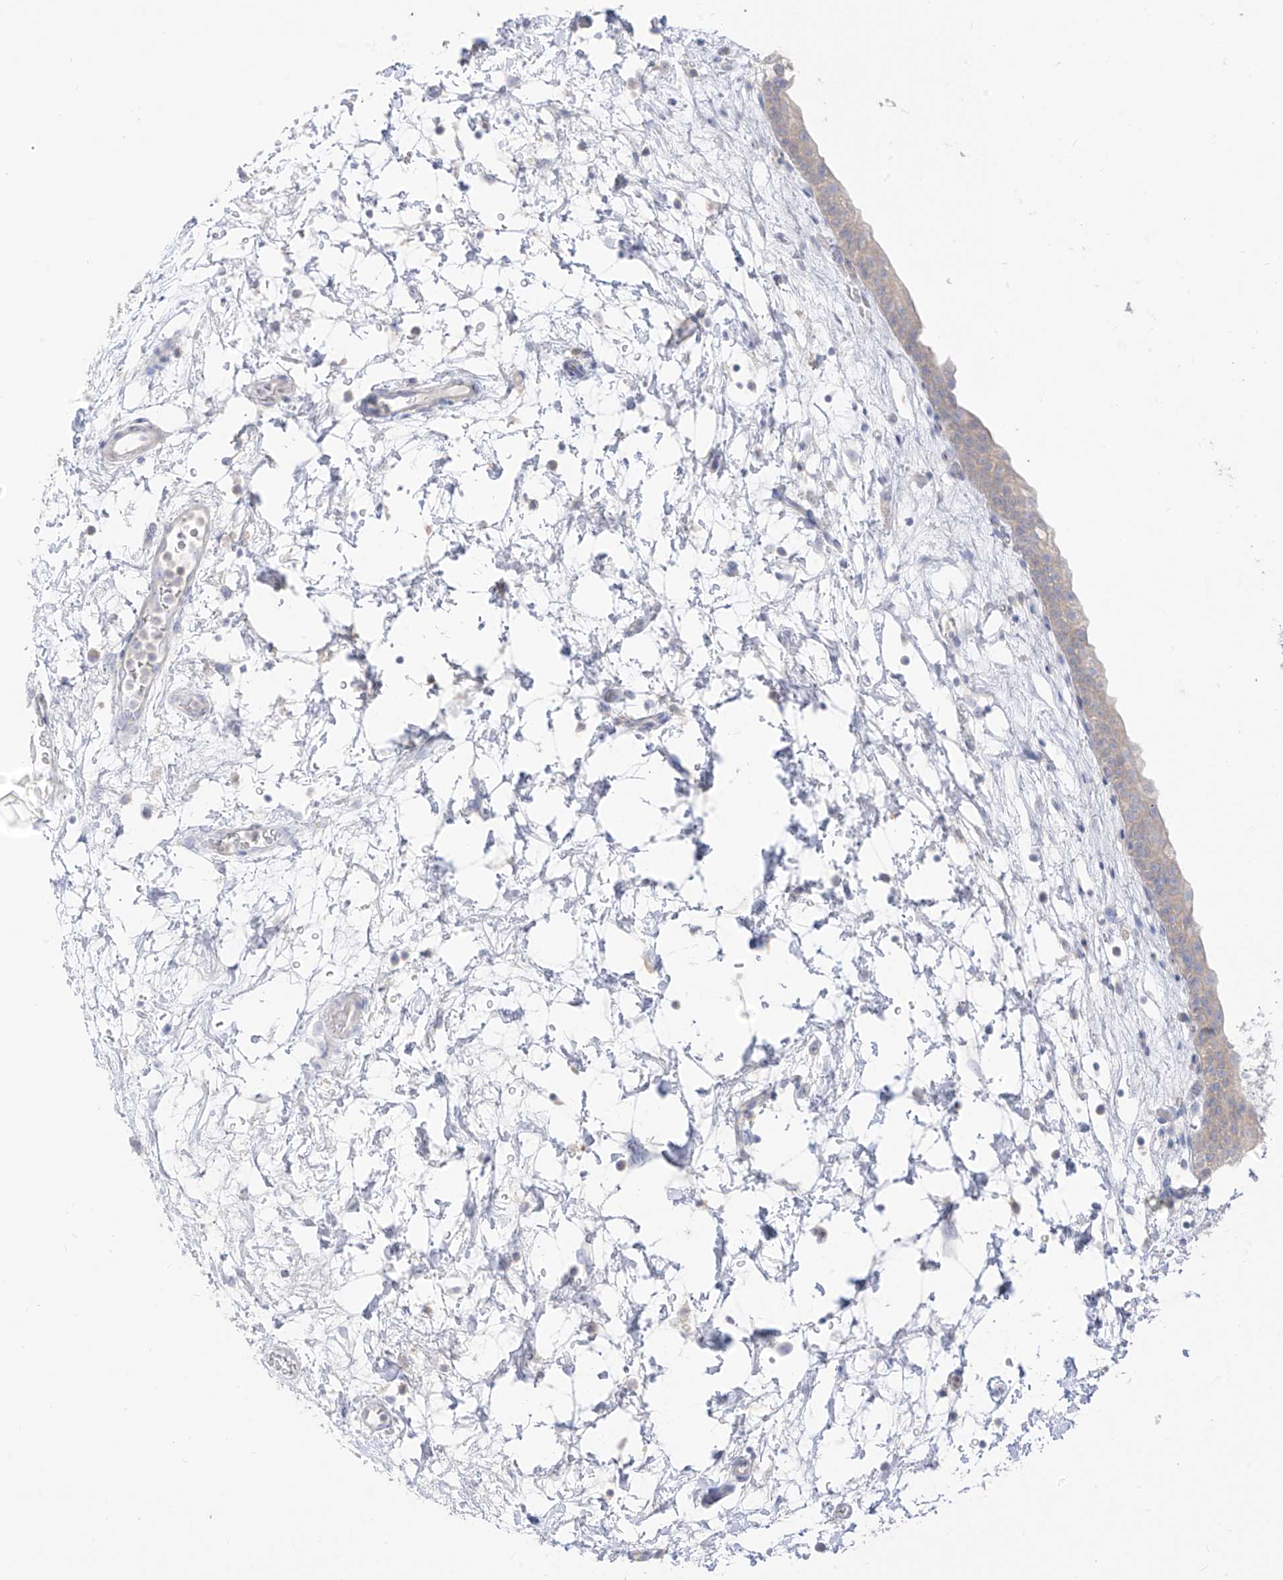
{"staining": {"intensity": "negative", "quantity": "none", "location": "none"}, "tissue": "urinary bladder", "cell_type": "Urothelial cells", "image_type": "normal", "snomed": [{"axis": "morphology", "description": "Normal tissue, NOS"}, {"axis": "topography", "description": "Urinary bladder"}], "caption": "Immunohistochemistry (IHC) of normal human urinary bladder demonstrates no staining in urothelial cells.", "gene": "ARHGEF40", "patient": {"sex": "male", "age": 83}}